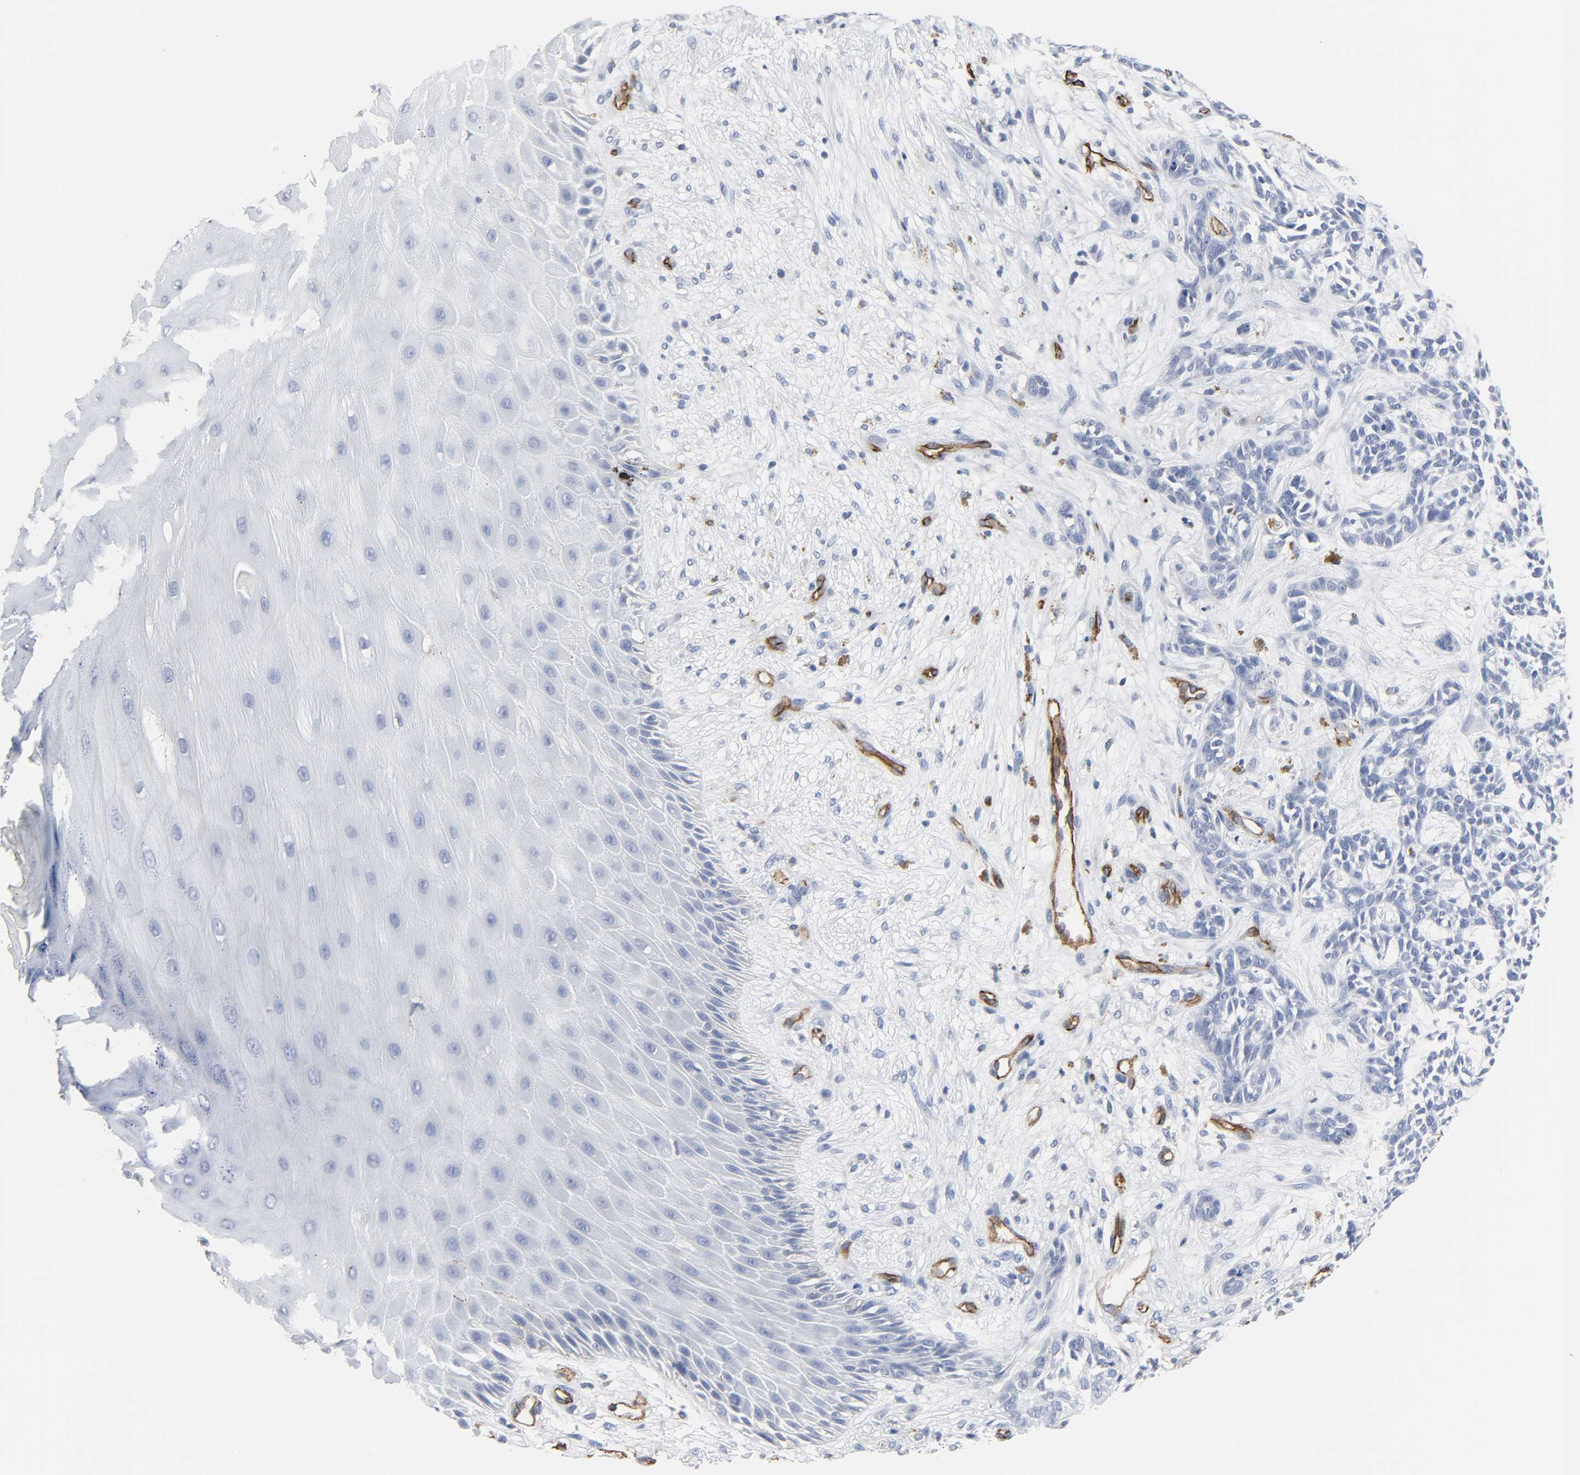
{"staining": {"intensity": "negative", "quantity": "none", "location": "none"}, "tissue": "skin cancer", "cell_type": "Tumor cells", "image_type": "cancer", "snomed": [{"axis": "morphology", "description": "Basal cell carcinoma"}, {"axis": "topography", "description": "Skin"}], "caption": "The histopathology image shows no significant positivity in tumor cells of skin cancer.", "gene": "PECAM1", "patient": {"sex": "female", "age": 84}}